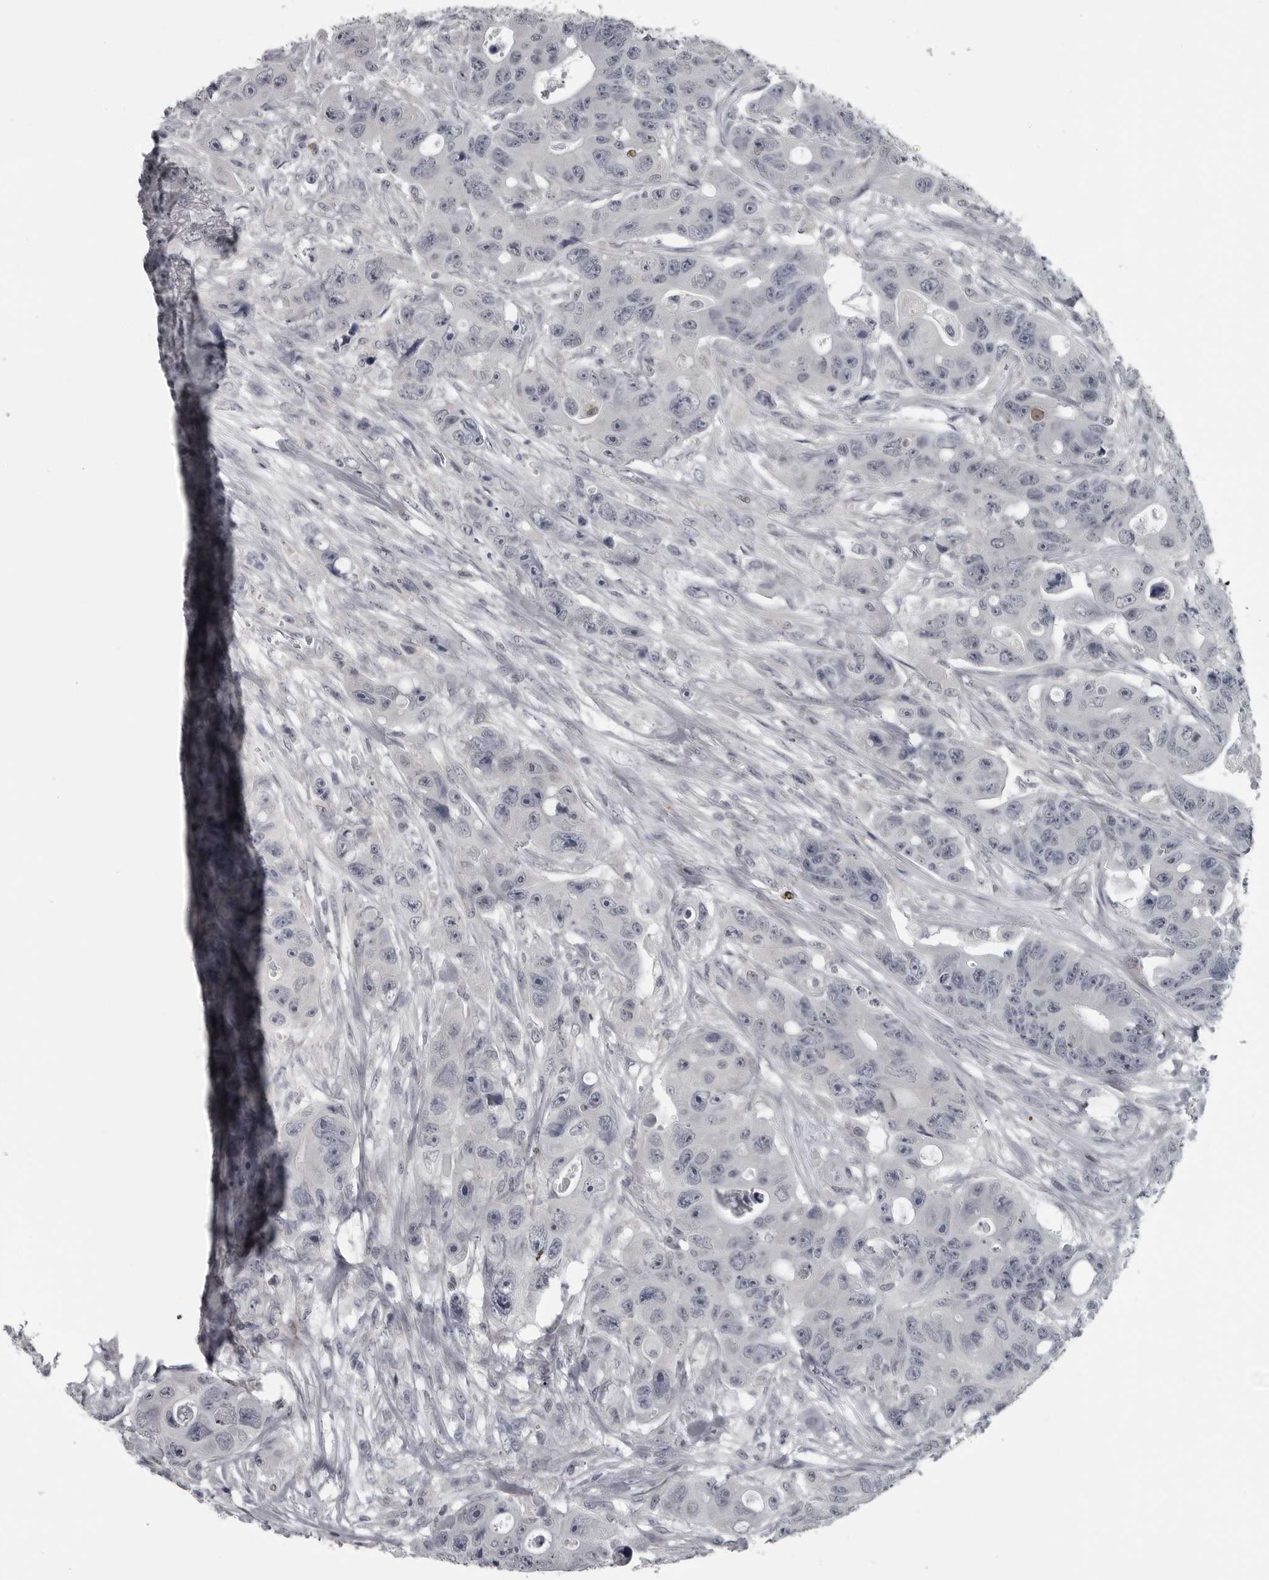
{"staining": {"intensity": "negative", "quantity": "none", "location": "none"}, "tissue": "colorectal cancer", "cell_type": "Tumor cells", "image_type": "cancer", "snomed": [{"axis": "morphology", "description": "Adenocarcinoma, NOS"}, {"axis": "topography", "description": "Colon"}], "caption": "The immunohistochemistry micrograph has no significant positivity in tumor cells of colorectal cancer (adenocarcinoma) tissue. (Brightfield microscopy of DAB immunohistochemistry at high magnification).", "gene": "LYSMD1", "patient": {"sex": "female", "age": 46}}